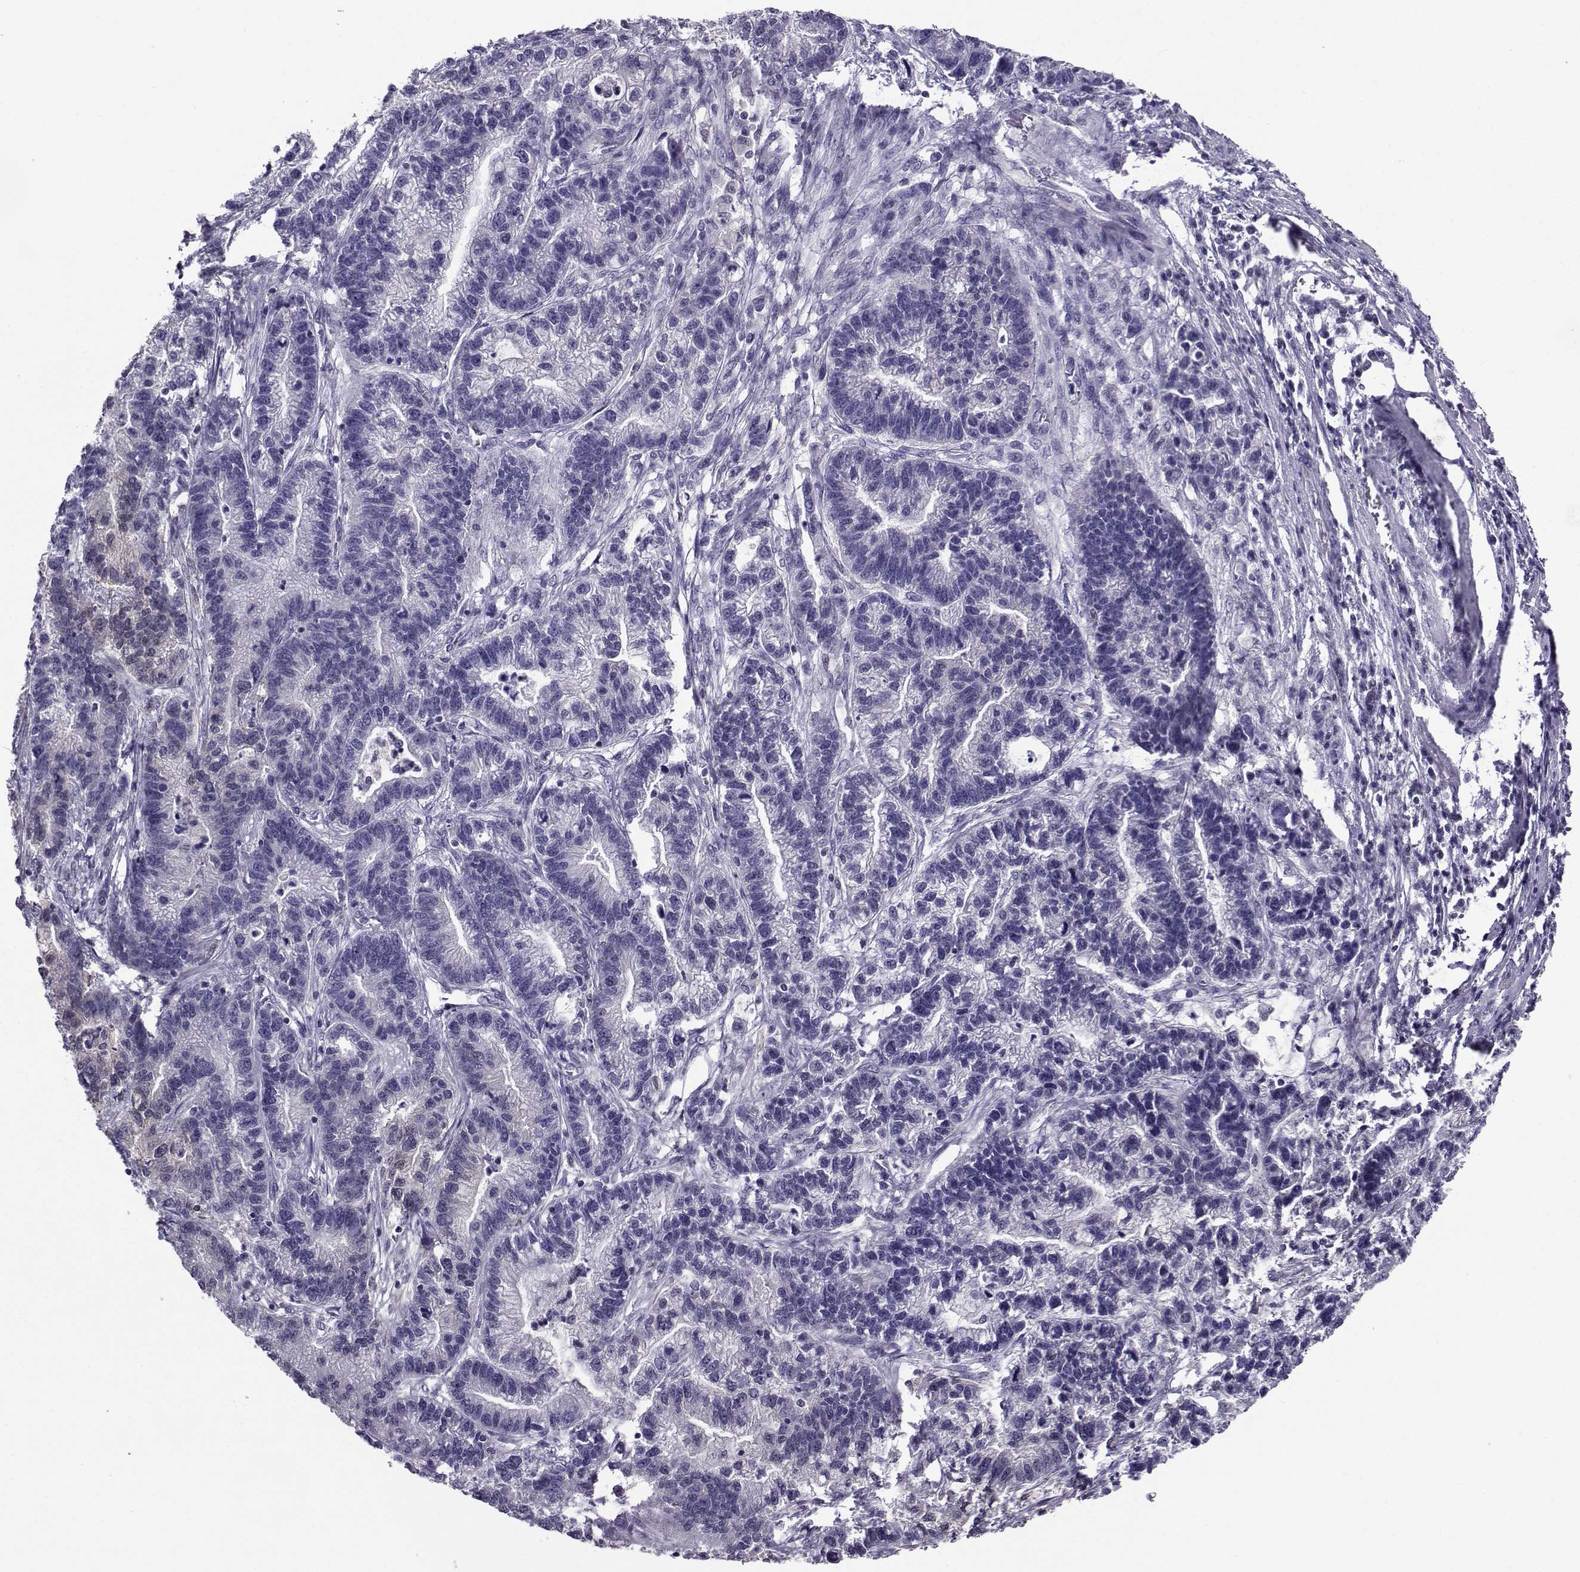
{"staining": {"intensity": "negative", "quantity": "none", "location": "none"}, "tissue": "stomach cancer", "cell_type": "Tumor cells", "image_type": "cancer", "snomed": [{"axis": "morphology", "description": "Adenocarcinoma, NOS"}, {"axis": "topography", "description": "Stomach"}], "caption": "Tumor cells are negative for protein expression in human stomach cancer (adenocarcinoma).", "gene": "PGK1", "patient": {"sex": "male", "age": 83}}